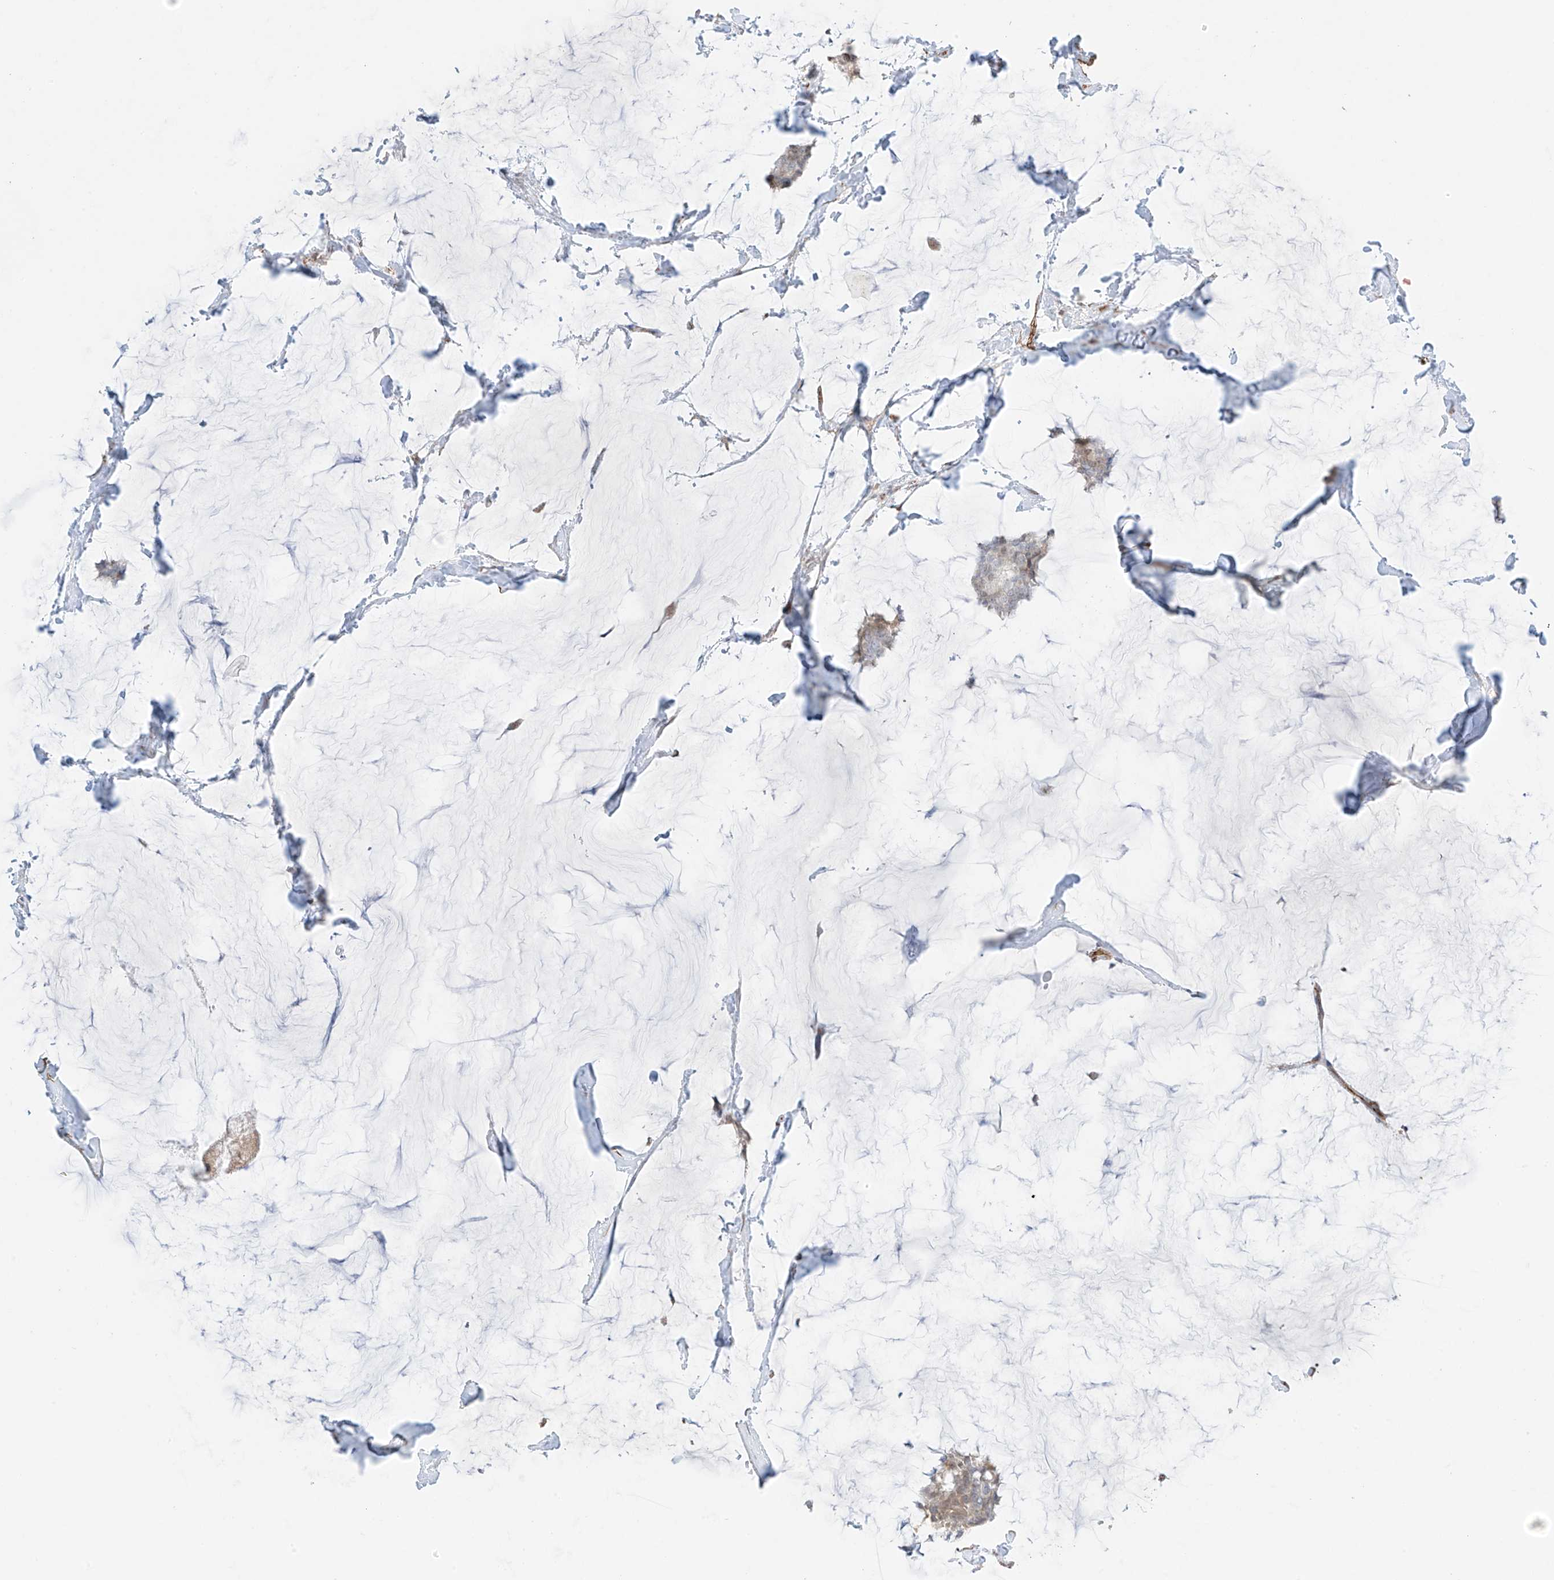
{"staining": {"intensity": "moderate", "quantity": "<25%", "location": "cytoplasmic/membranous"}, "tissue": "breast cancer", "cell_type": "Tumor cells", "image_type": "cancer", "snomed": [{"axis": "morphology", "description": "Duct carcinoma"}, {"axis": "topography", "description": "Breast"}], "caption": "Immunohistochemical staining of infiltrating ductal carcinoma (breast) exhibits moderate cytoplasmic/membranous protein positivity in approximately <25% of tumor cells. The staining was performed using DAB, with brown indicating positive protein expression. Nuclei are stained blue with hematoxylin.", "gene": "TTLL5", "patient": {"sex": "female", "age": 93}}